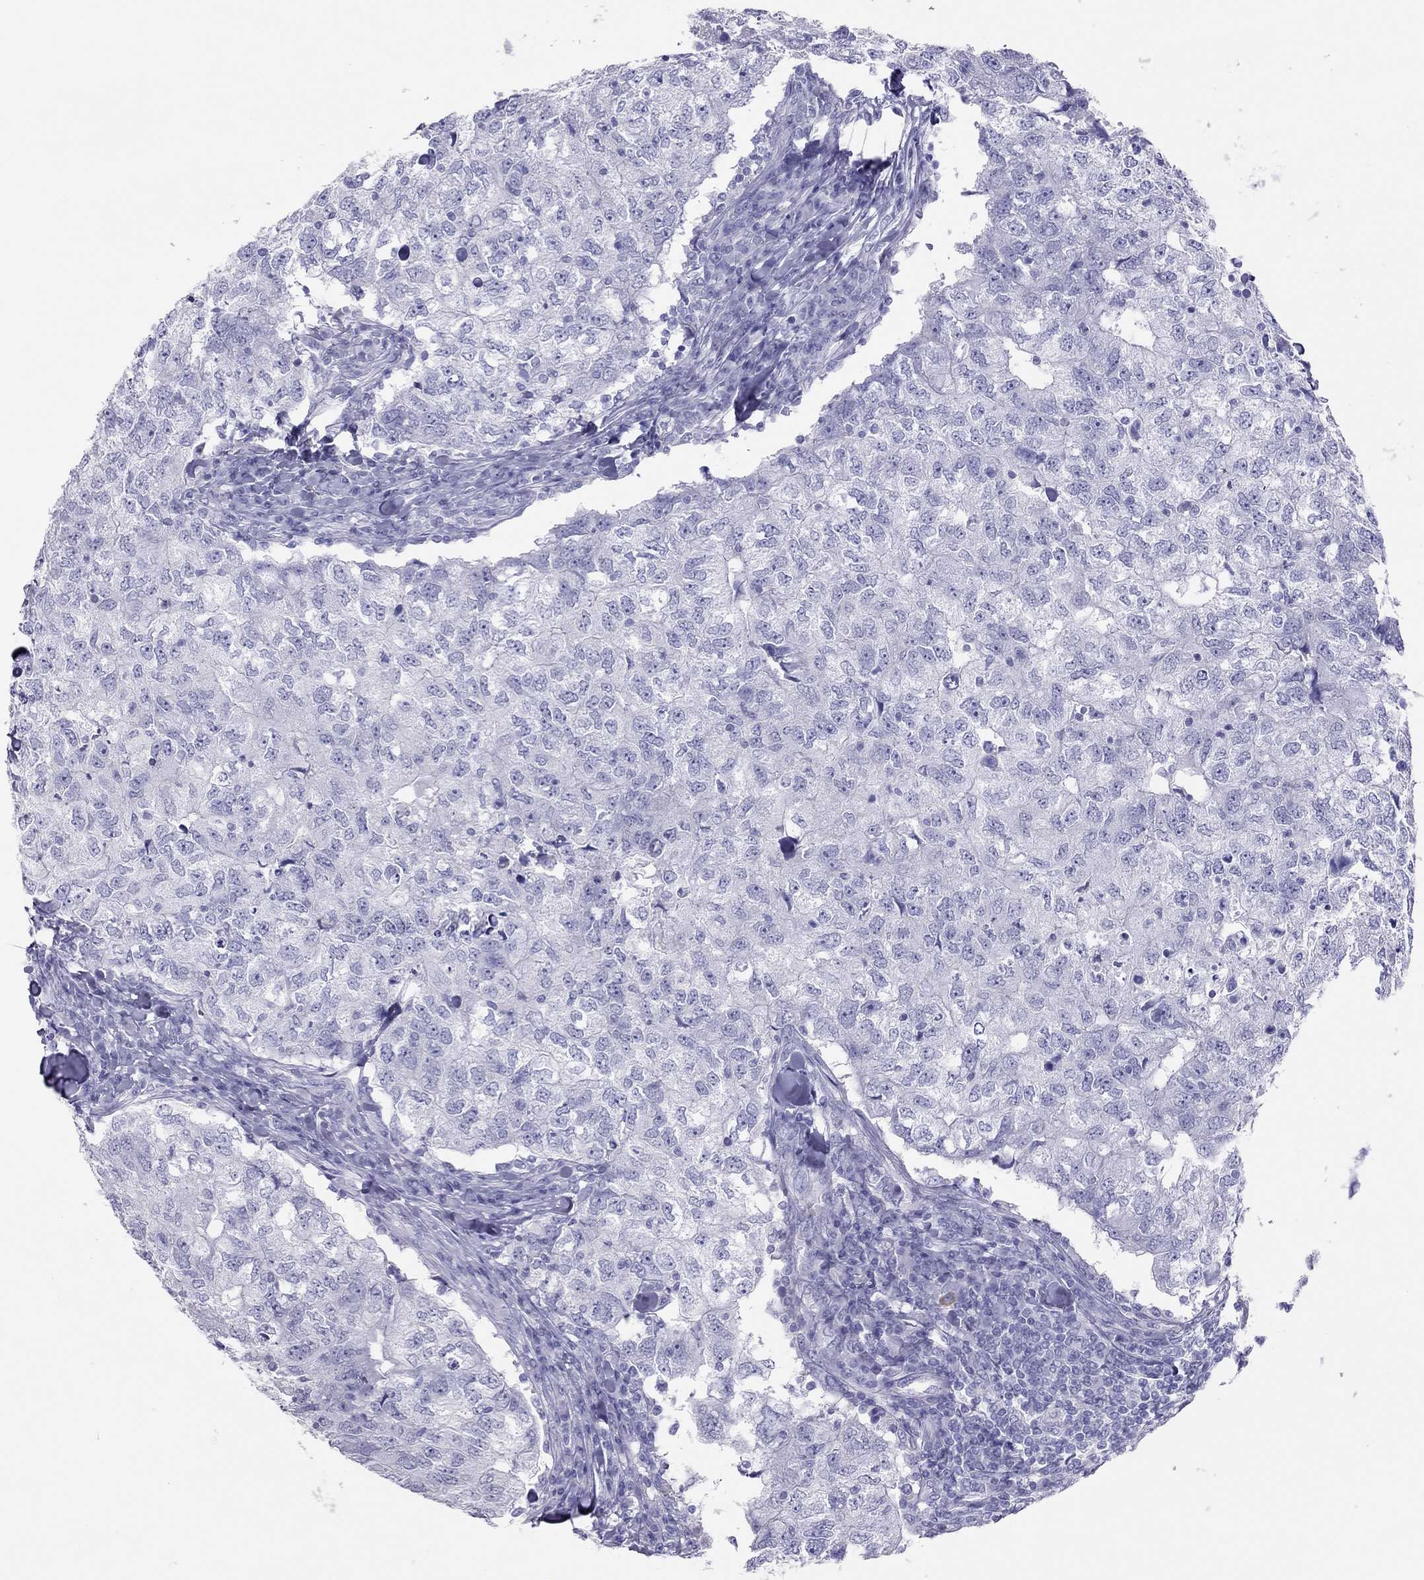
{"staining": {"intensity": "negative", "quantity": "none", "location": "none"}, "tissue": "breast cancer", "cell_type": "Tumor cells", "image_type": "cancer", "snomed": [{"axis": "morphology", "description": "Duct carcinoma"}, {"axis": "topography", "description": "Breast"}], "caption": "This is a photomicrograph of immunohistochemistry (IHC) staining of breast invasive ductal carcinoma, which shows no positivity in tumor cells. The staining is performed using DAB (3,3'-diaminobenzidine) brown chromogen with nuclei counter-stained in using hematoxylin.", "gene": "TSHB", "patient": {"sex": "female", "age": 30}}